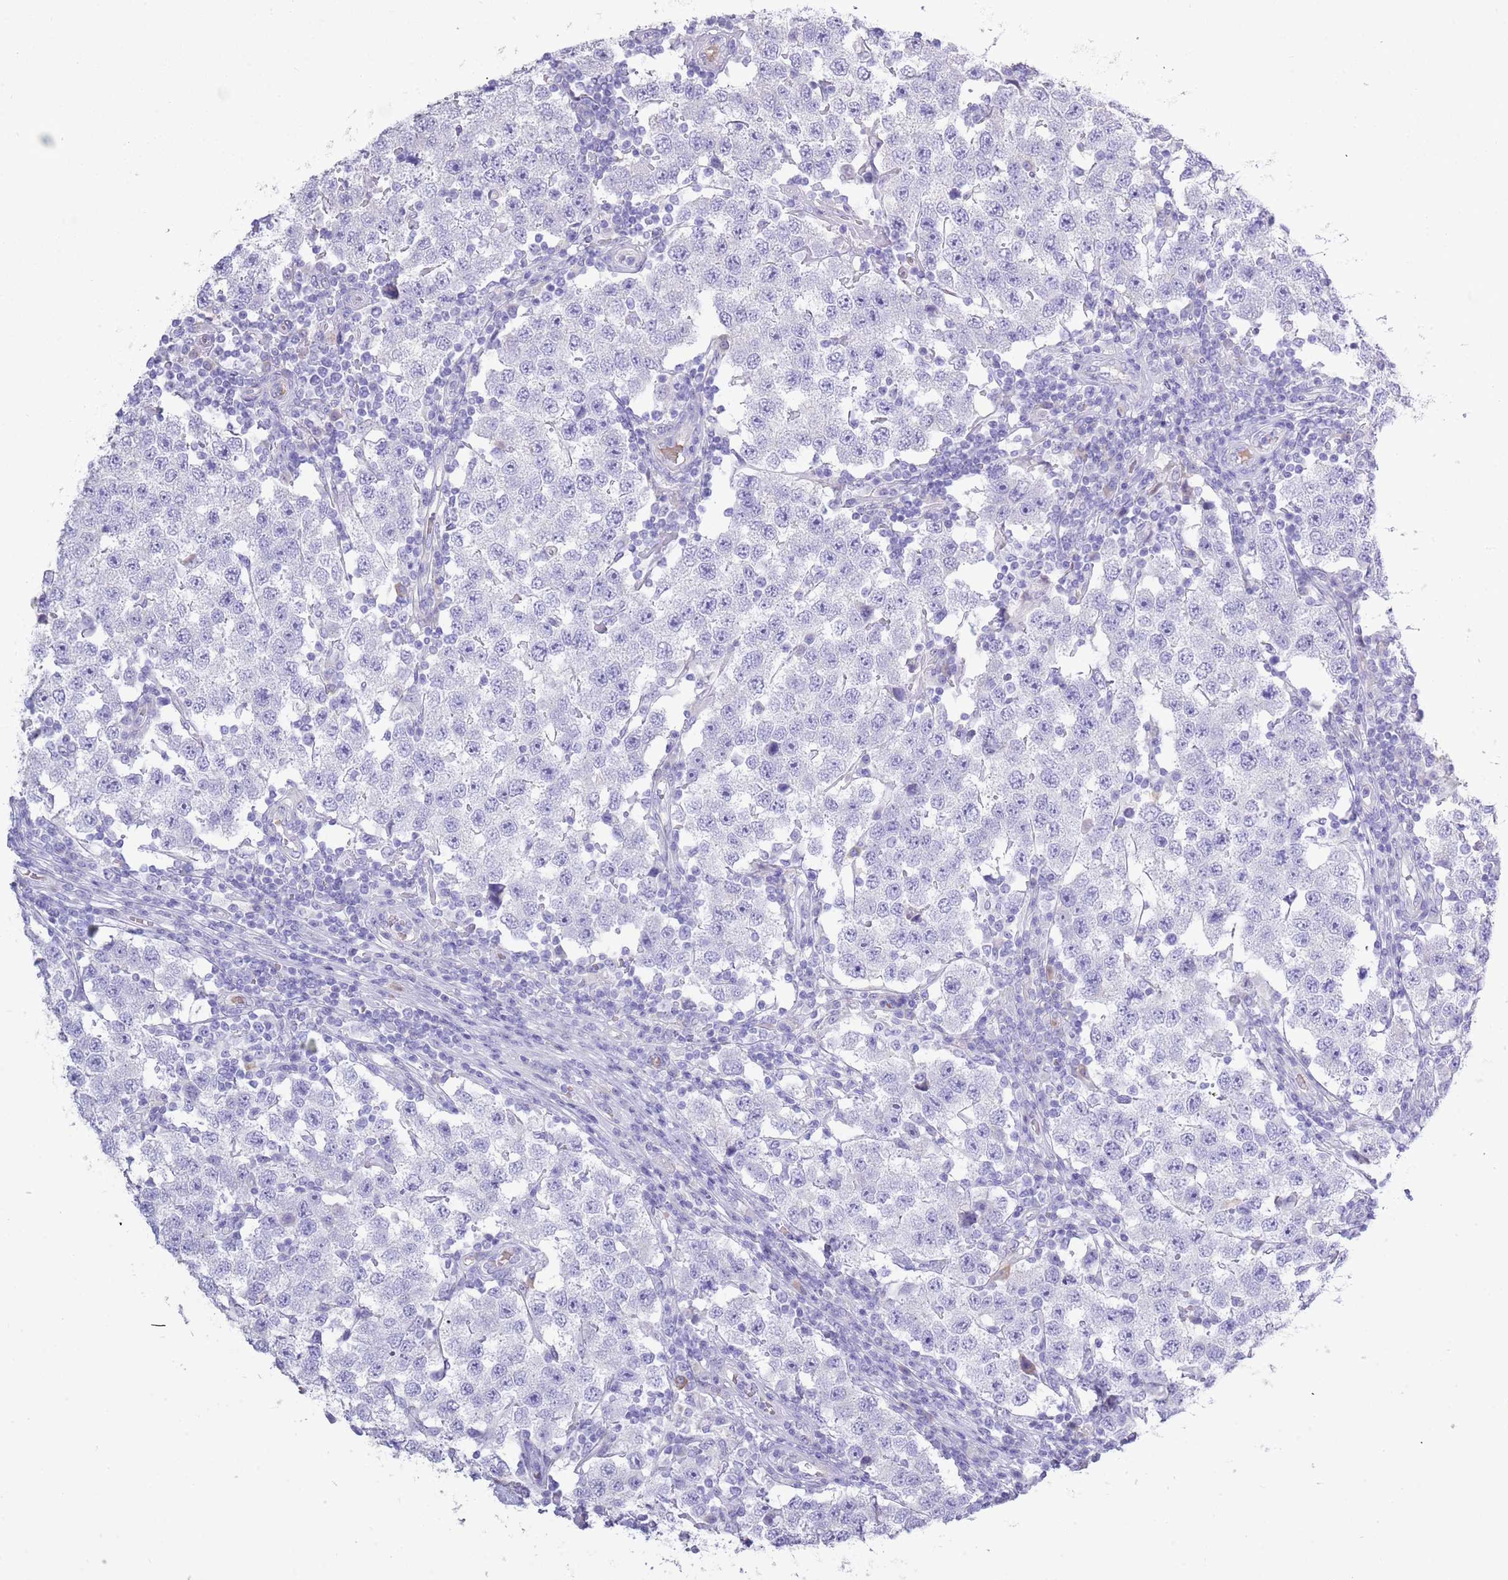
{"staining": {"intensity": "negative", "quantity": "none", "location": "none"}, "tissue": "testis cancer", "cell_type": "Tumor cells", "image_type": "cancer", "snomed": [{"axis": "morphology", "description": "Seminoma, NOS"}, {"axis": "topography", "description": "Testis"}], "caption": "This image is of testis cancer stained with IHC to label a protein in brown with the nuclei are counter-stained blue. There is no positivity in tumor cells.", "gene": "ACR", "patient": {"sex": "male", "age": 34}}